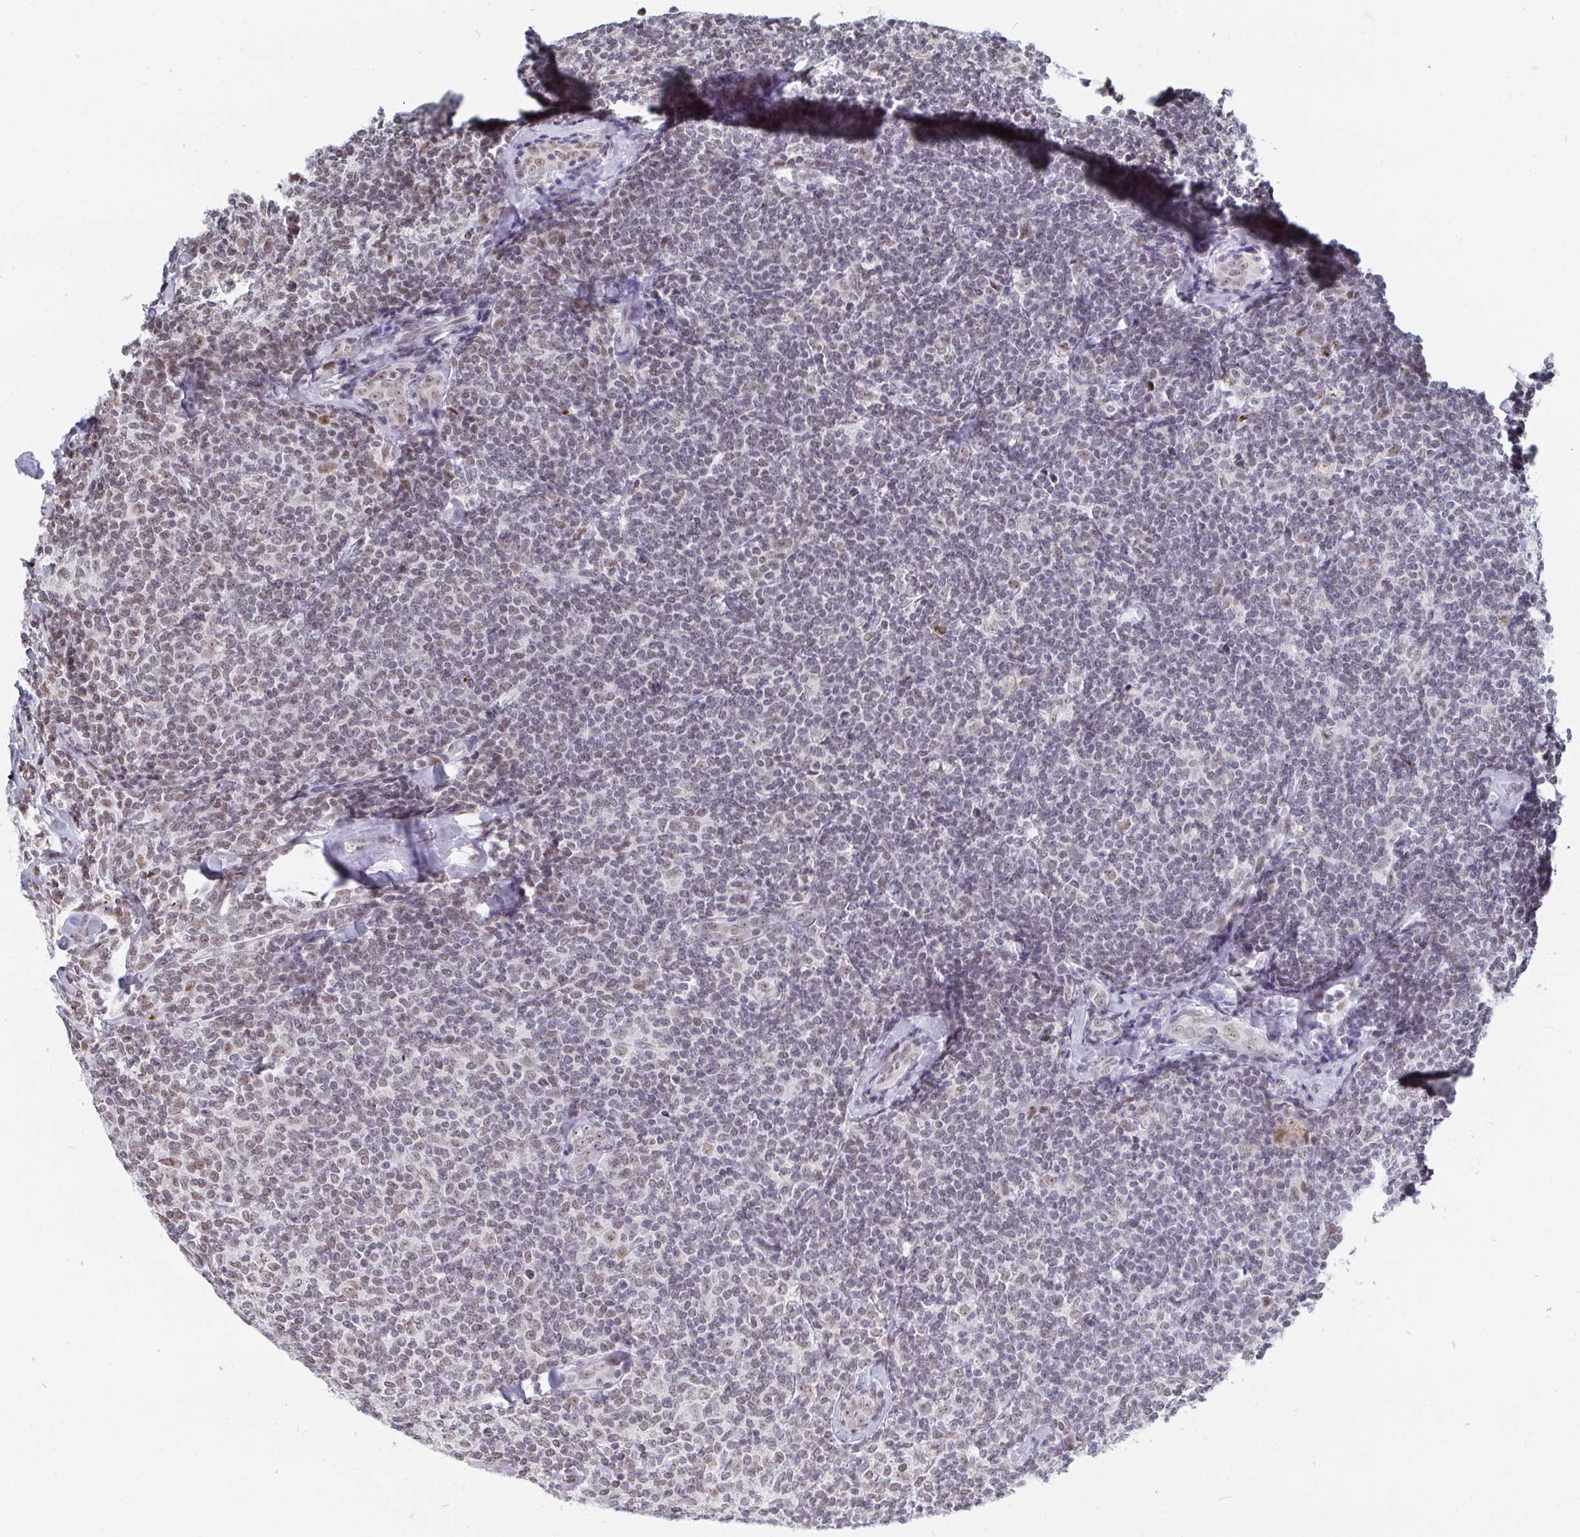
{"staining": {"intensity": "weak", "quantity": "<25%", "location": "nuclear"}, "tissue": "lymphoma", "cell_type": "Tumor cells", "image_type": "cancer", "snomed": [{"axis": "morphology", "description": "Malignant lymphoma, non-Hodgkin's type, Low grade"}, {"axis": "topography", "description": "Lymph node"}], "caption": "Immunohistochemistry micrograph of human lymphoma stained for a protein (brown), which shows no staining in tumor cells. (DAB (3,3'-diaminobenzidine) immunohistochemistry (IHC) with hematoxylin counter stain).", "gene": "TRIP12", "patient": {"sex": "female", "age": 56}}